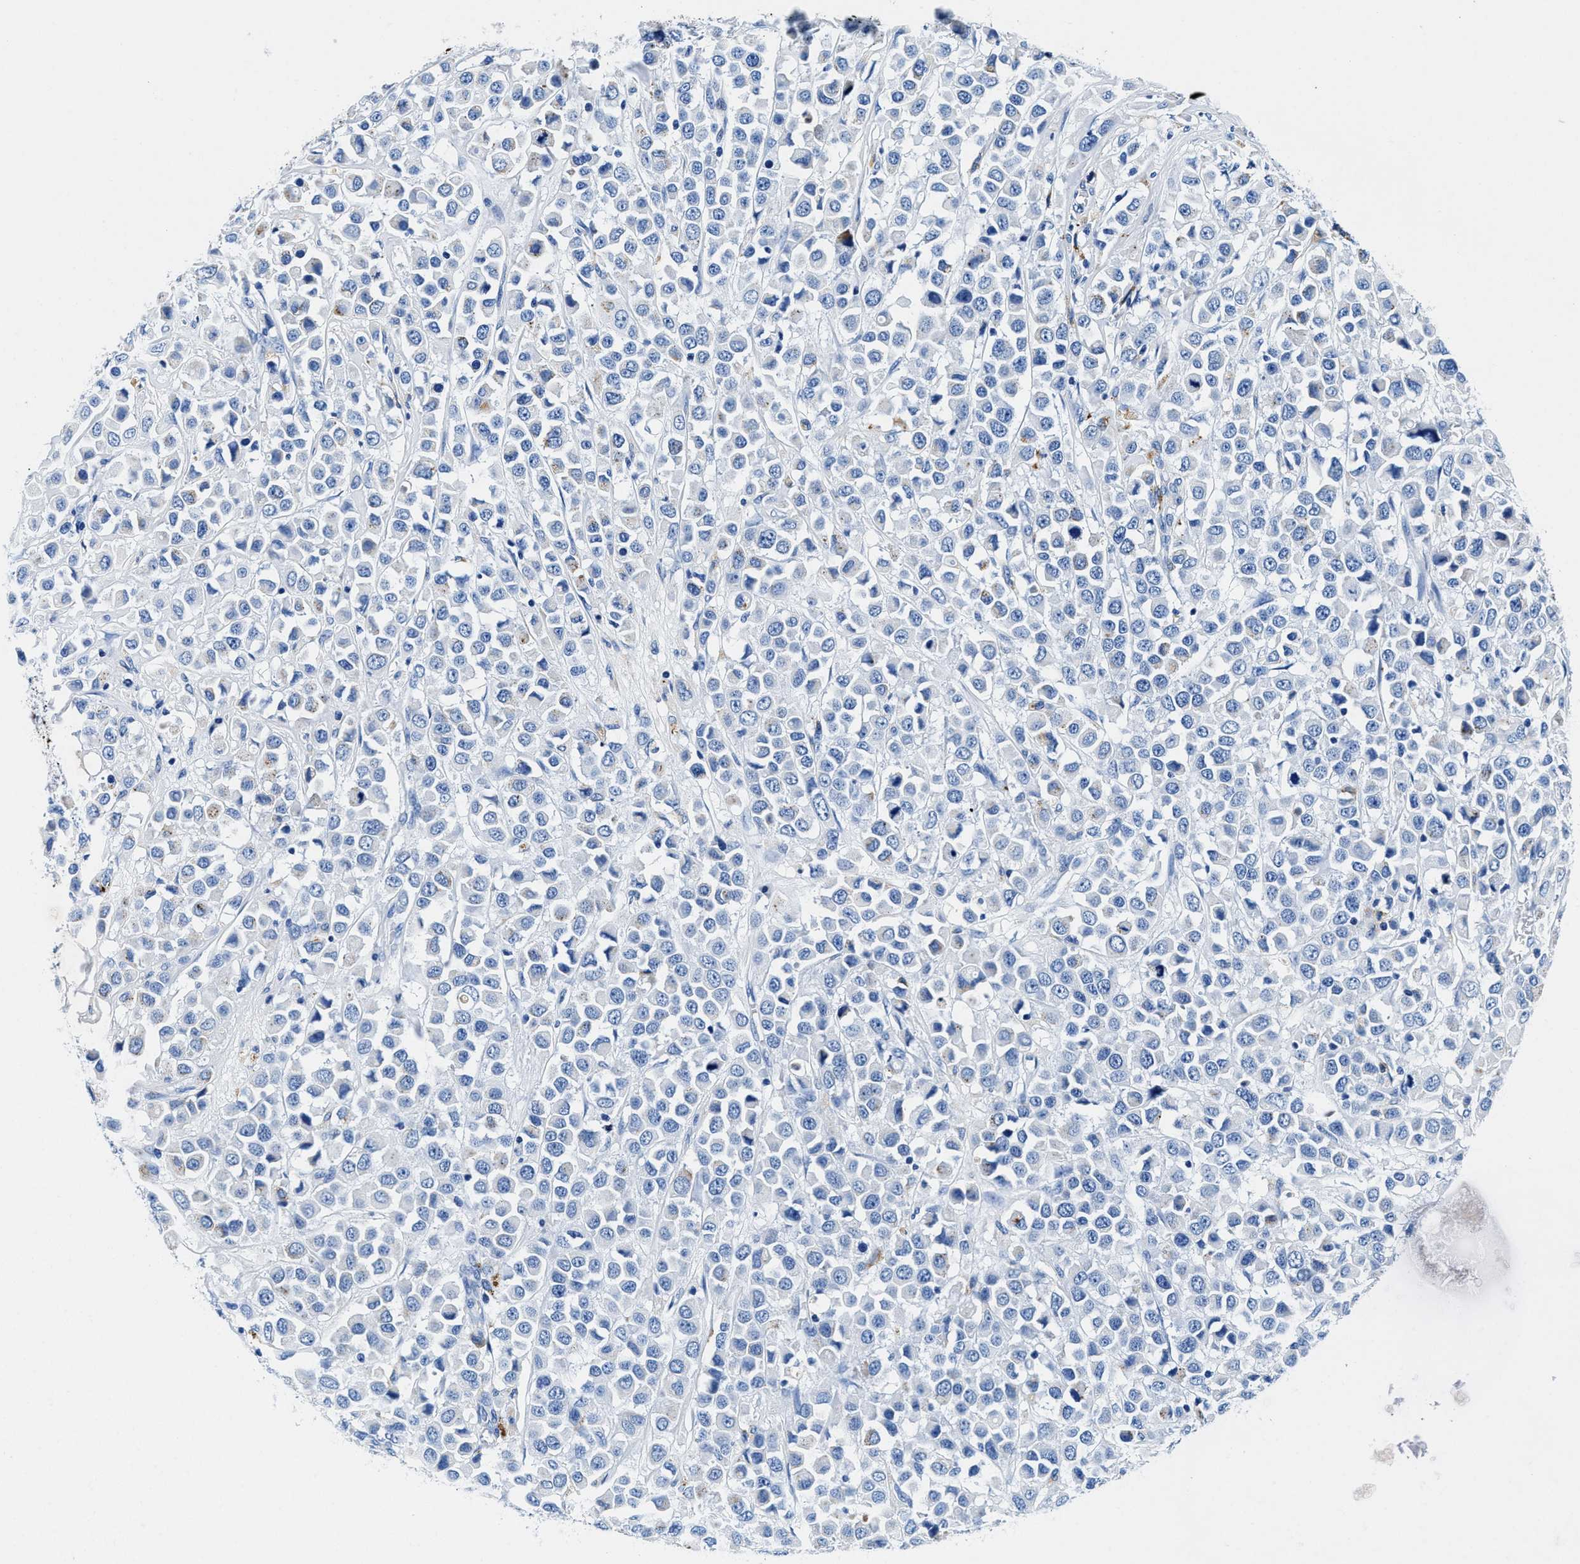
{"staining": {"intensity": "negative", "quantity": "none", "location": "none"}, "tissue": "breast cancer", "cell_type": "Tumor cells", "image_type": "cancer", "snomed": [{"axis": "morphology", "description": "Duct carcinoma"}, {"axis": "topography", "description": "Breast"}], "caption": "Micrograph shows no protein positivity in tumor cells of invasive ductal carcinoma (breast) tissue.", "gene": "OR14K1", "patient": {"sex": "female", "age": 61}}